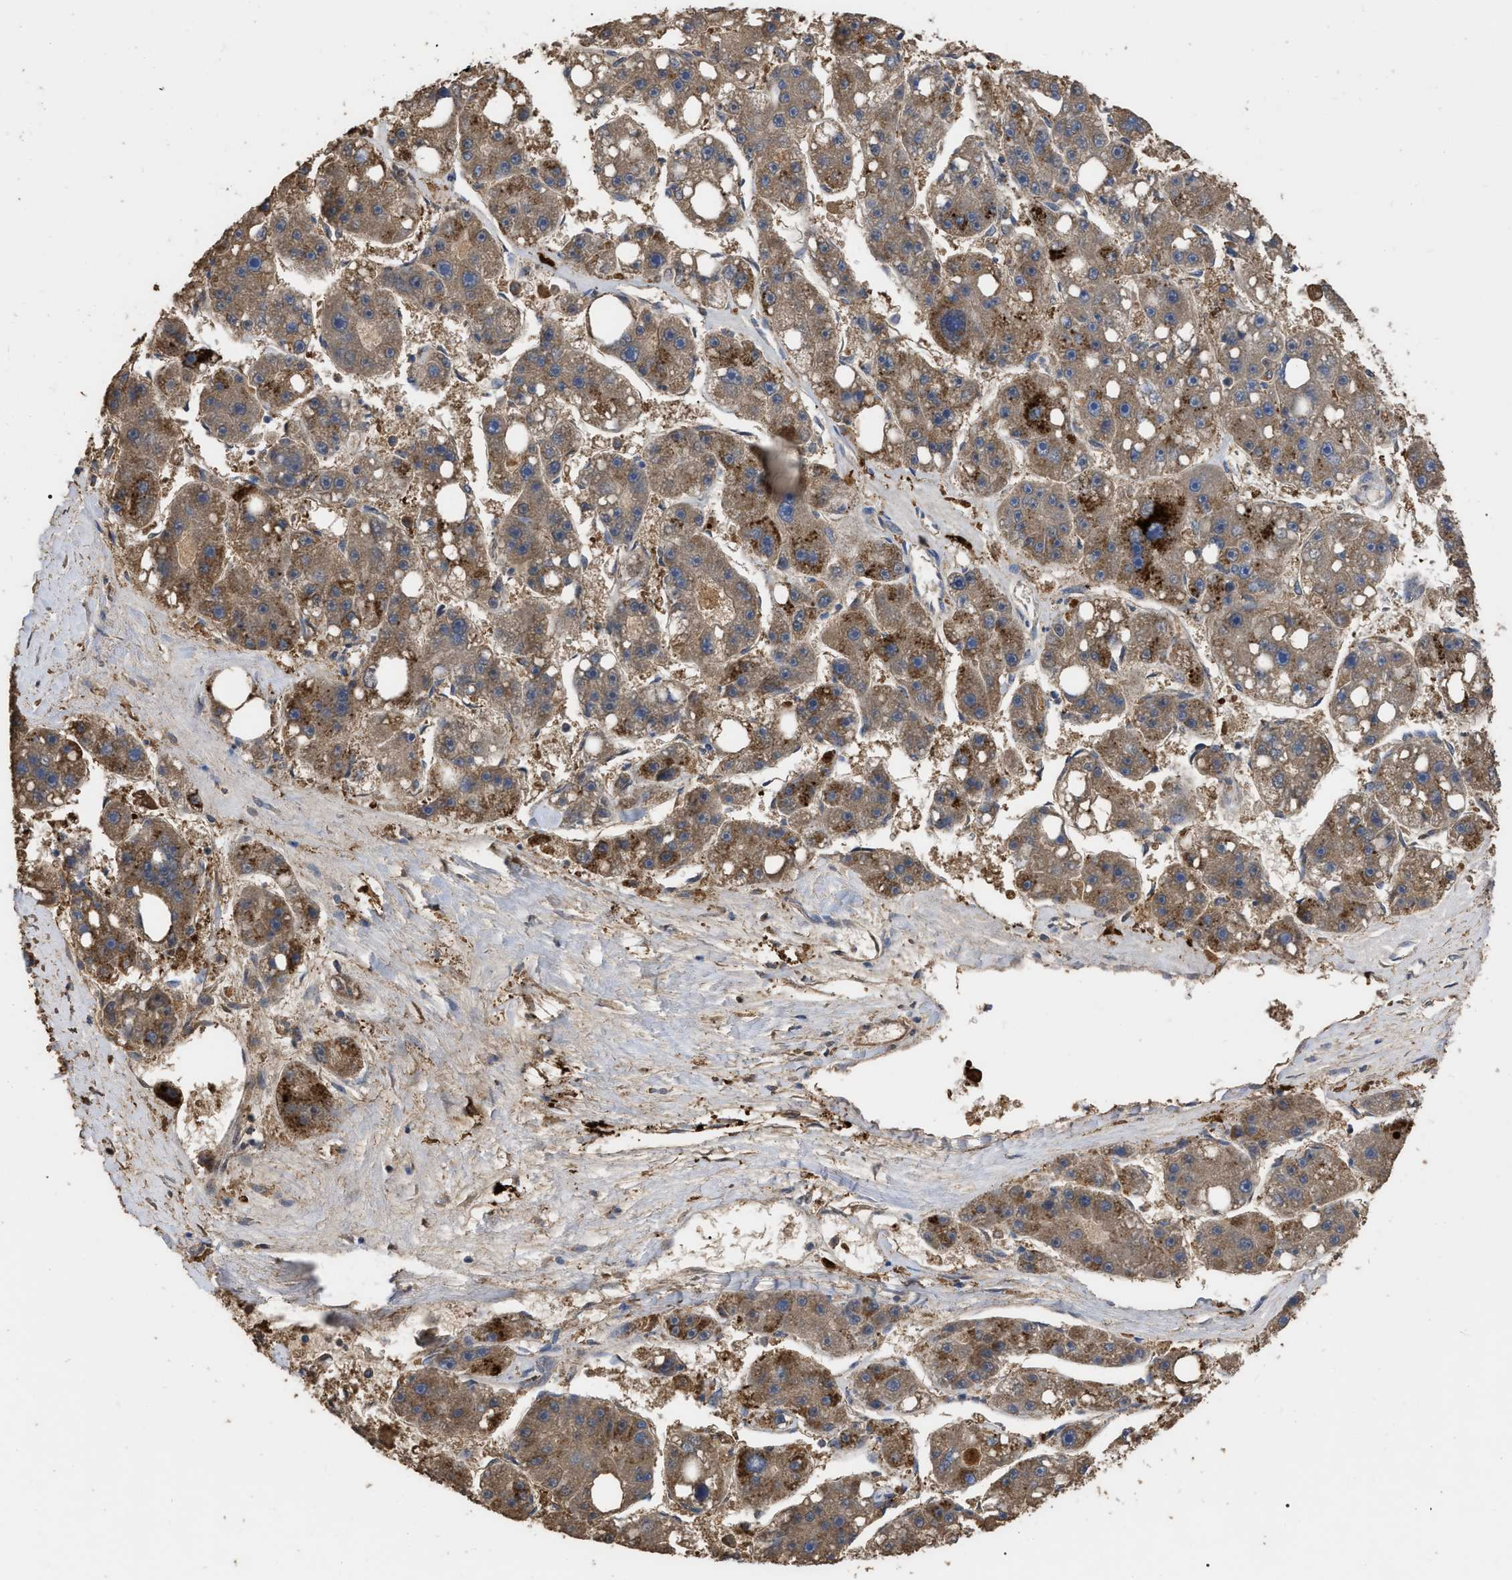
{"staining": {"intensity": "moderate", "quantity": ">75%", "location": "cytoplasmic/membranous"}, "tissue": "liver cancer", "cell_type": "Tumor cells", "image_type": "cancer", "snomed": [{"axis": "morphology", "description": "Carcinoma, Hepatocellular, NOS"}, {"axis": "topography", "description": "Liver"}], "caption": "Moderate cytoplasmic/membranous staining is appreciated in approximately >75% of tumor cells in liver hepatocellular carcinoma.", "gene": "GPR179", "patient": {"sex": "female", "age": 61}}